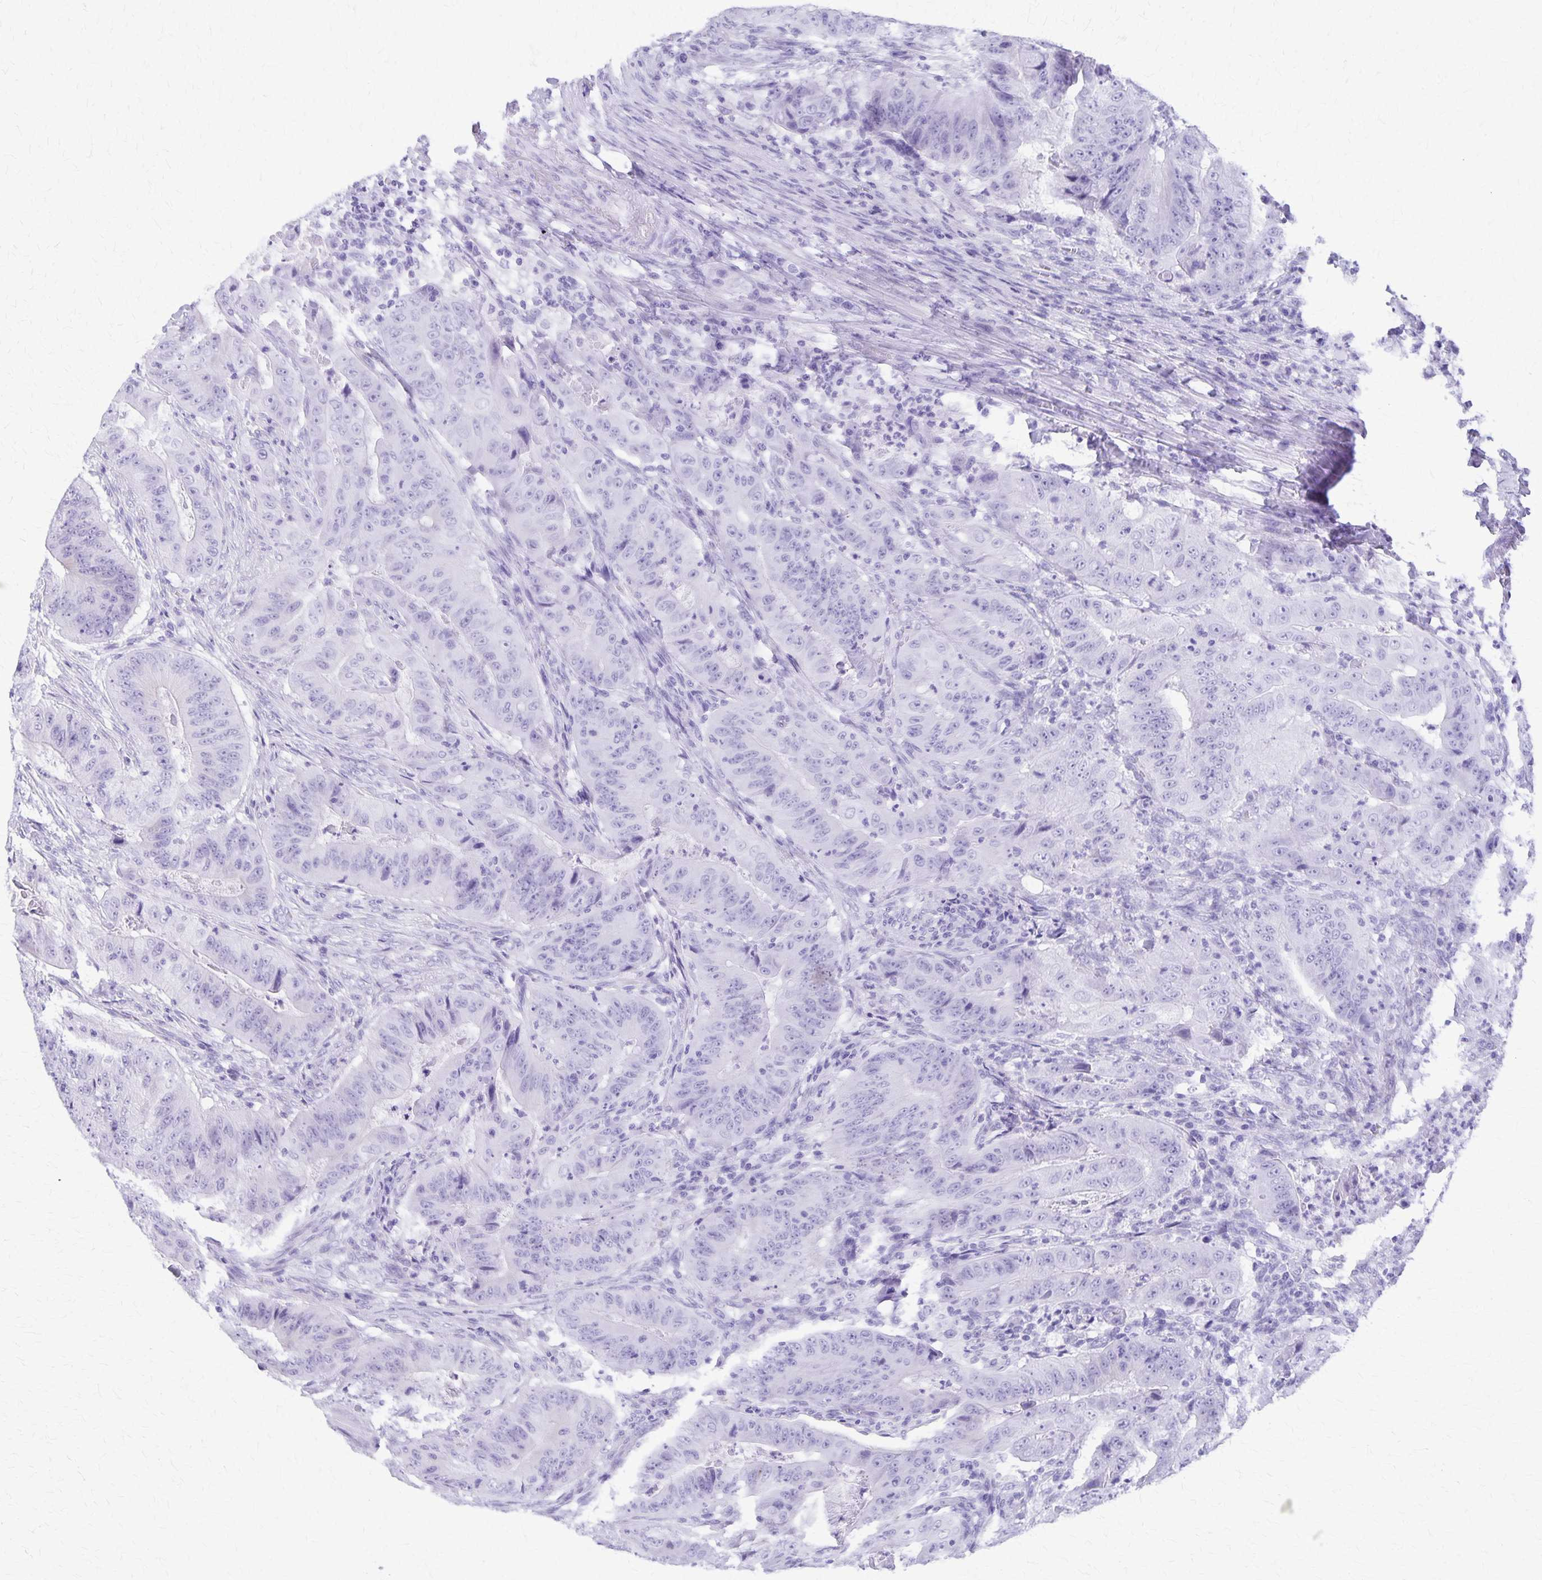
{"staining": {"intensity": "negative", "quantity": "none", "location": "none"}, "tissue": "colorectal cancer", "cell_type": "Tumor cells", "image_type": "cancer", "snomed": [{"axis": "morphology", "description": "Adenocarcinoma, NOS"}, {"axis": "topography", "description": "Colon"}], "caption": "The histopathology image demonstrates no staining of tumor cells in colorectal cancer.", "gene": "DEFA5", "patient": {"sex": "male", "age": 33}}